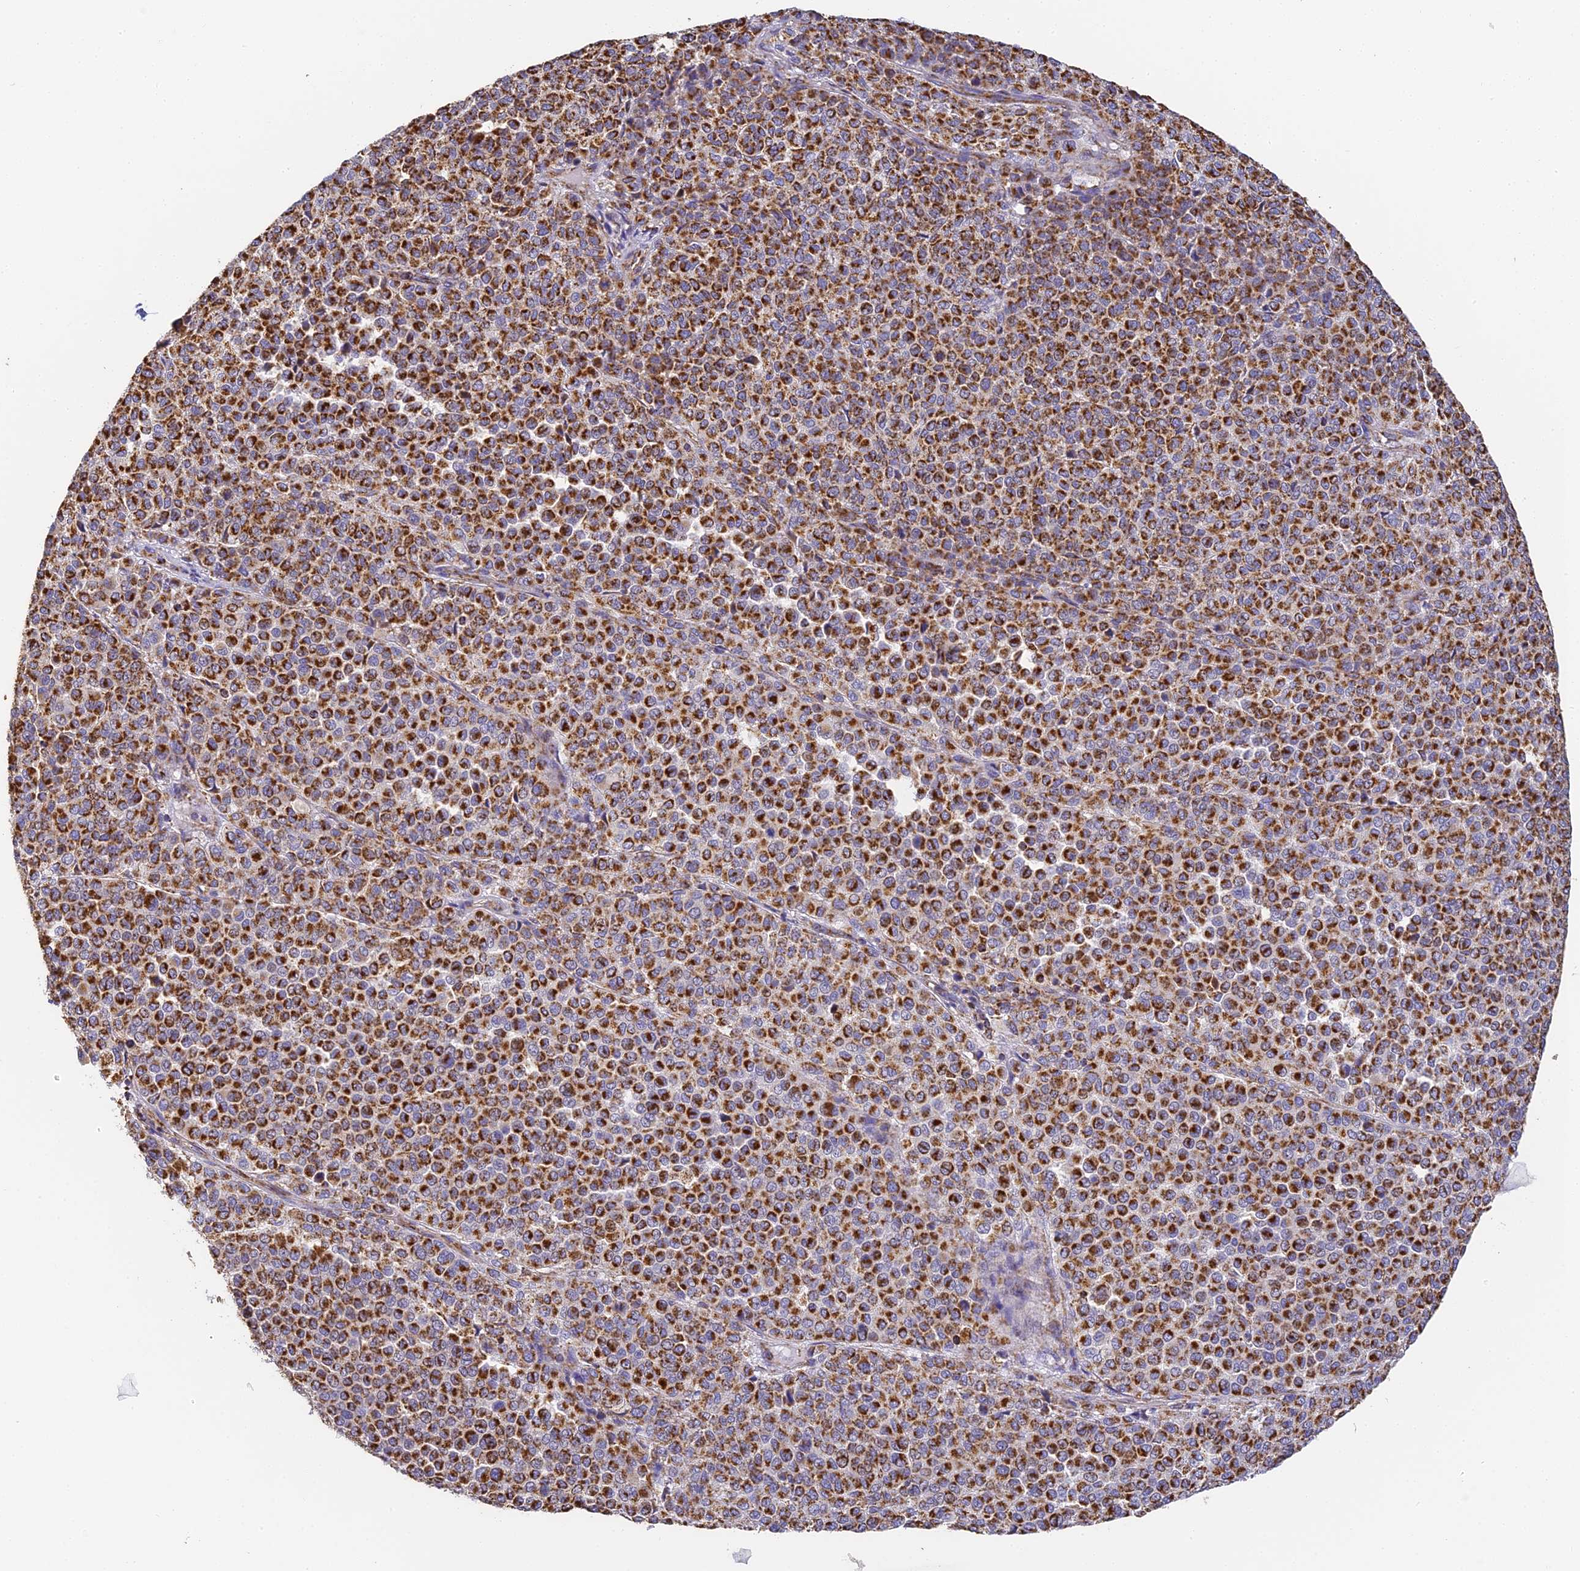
{"staining": {"intensity": "strong", "quantity": ">75%", "location": "cytoplasmic/membranous"}, "tissue": "melanoma", "cell_type": "Tumor cells", "image_type": "cancer", "snomed": [{"axis": "morphology", "description": "Malignant melanoma, Metastatic site"}, {"axis": "topography", "description": "Pancreas"}], "caption": "Protein positivity by immunohistochemistry (IHC) displays strong cytoplasmic/membranous expression in approximately >75% of tumor cells in melanoma. The protein is stained brown, and the nuclei are stained in blue (DAB IHC with brightfield microscopy, high magnification).", "gene": "COX6C", "patient": {"sex": "female", "age": 30}}